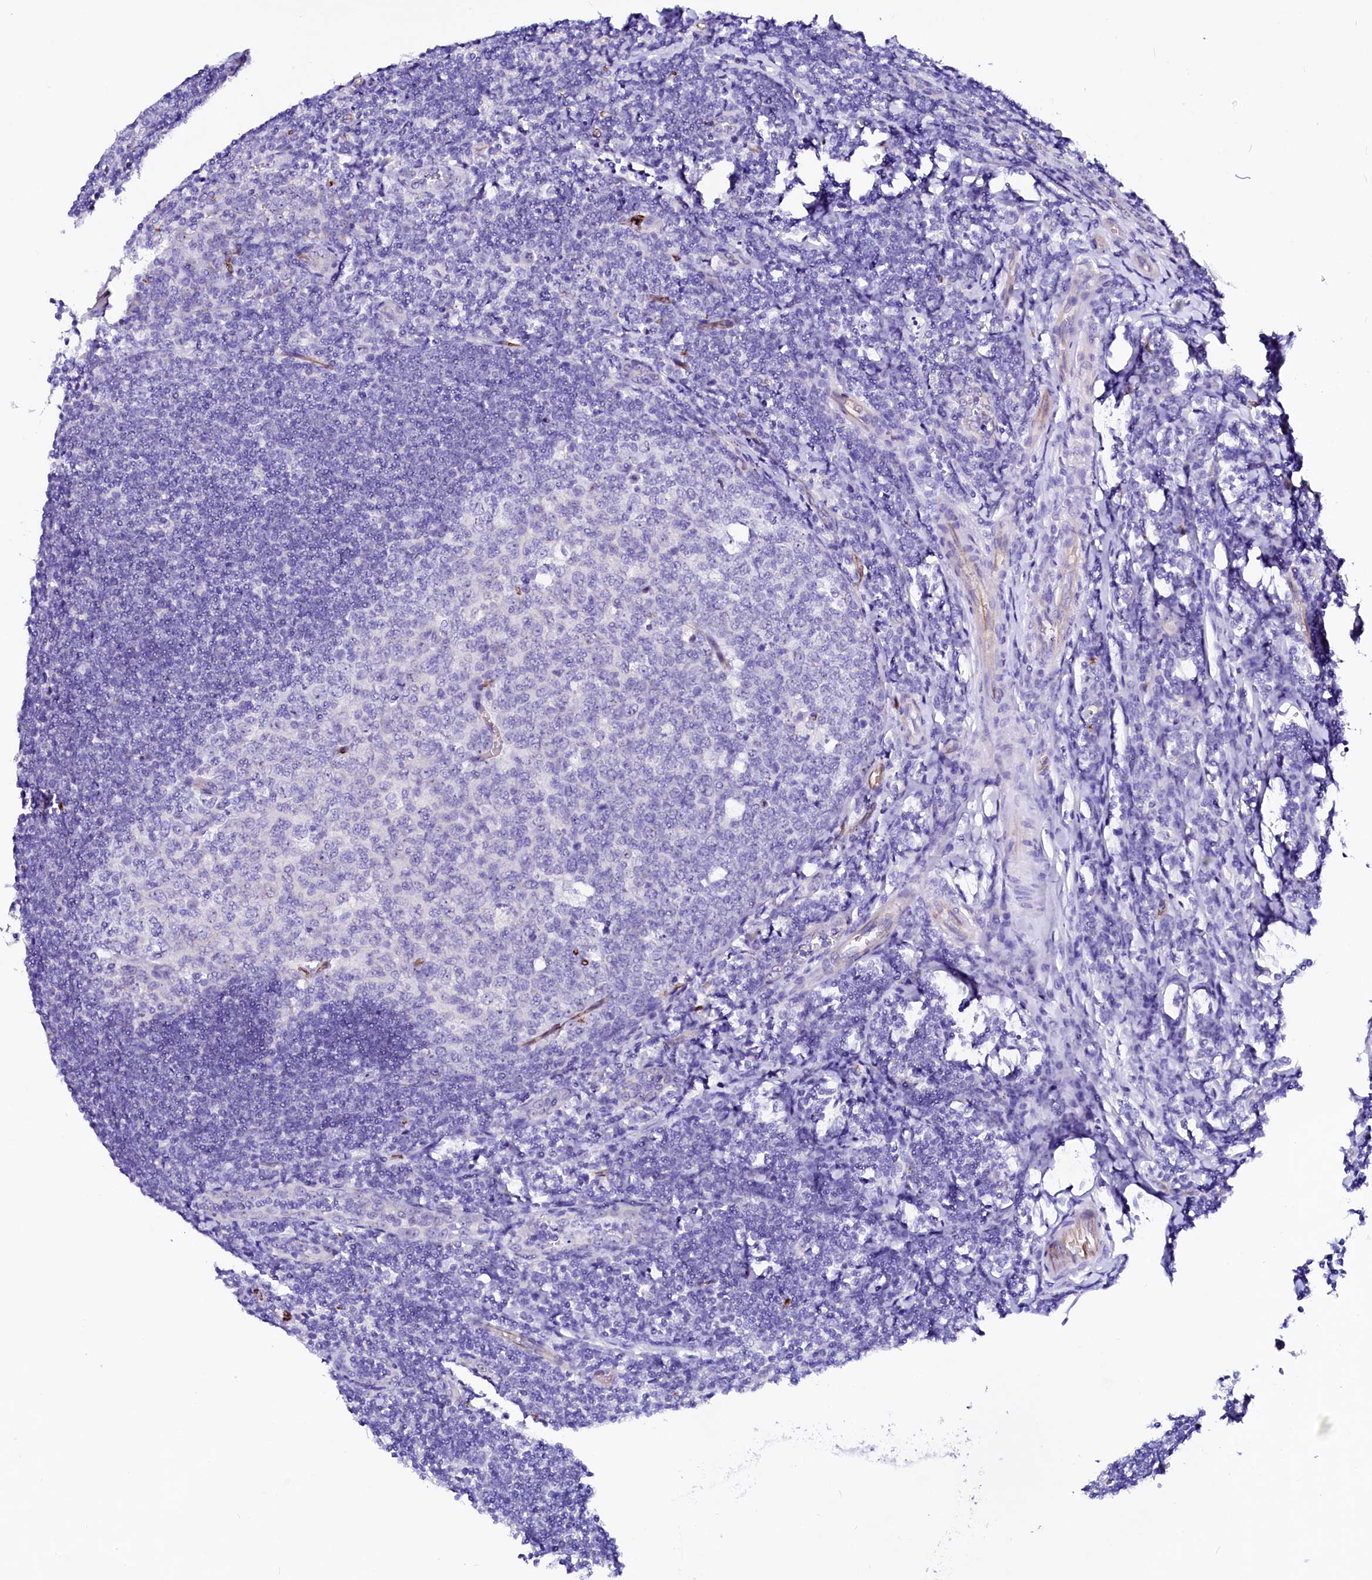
{"staining": {"intensity": "negative", "quantity": "none", "location": "none"}, "tissue": "tonsil", "cell_type": "Germinal center cells", "image_type": "normal", "snomed": [{"axis": "morphology", "description": "Normal tissue, NOS"}, {"axis": "topography", "description": "Tonsil"}], "caption": "Immunohistochemistry (IHC) histopathology image of unremarkable human tonsil stained for a protein (brown), which reveals no positivity in germinal center cells. Brightfield microscopy of immunohistochemistry stained with DAB (brown) and hematoxylin (blue), captured at high magnification.", "gene": "SFR1", "patient": {"sex": "male", "age": 27}}